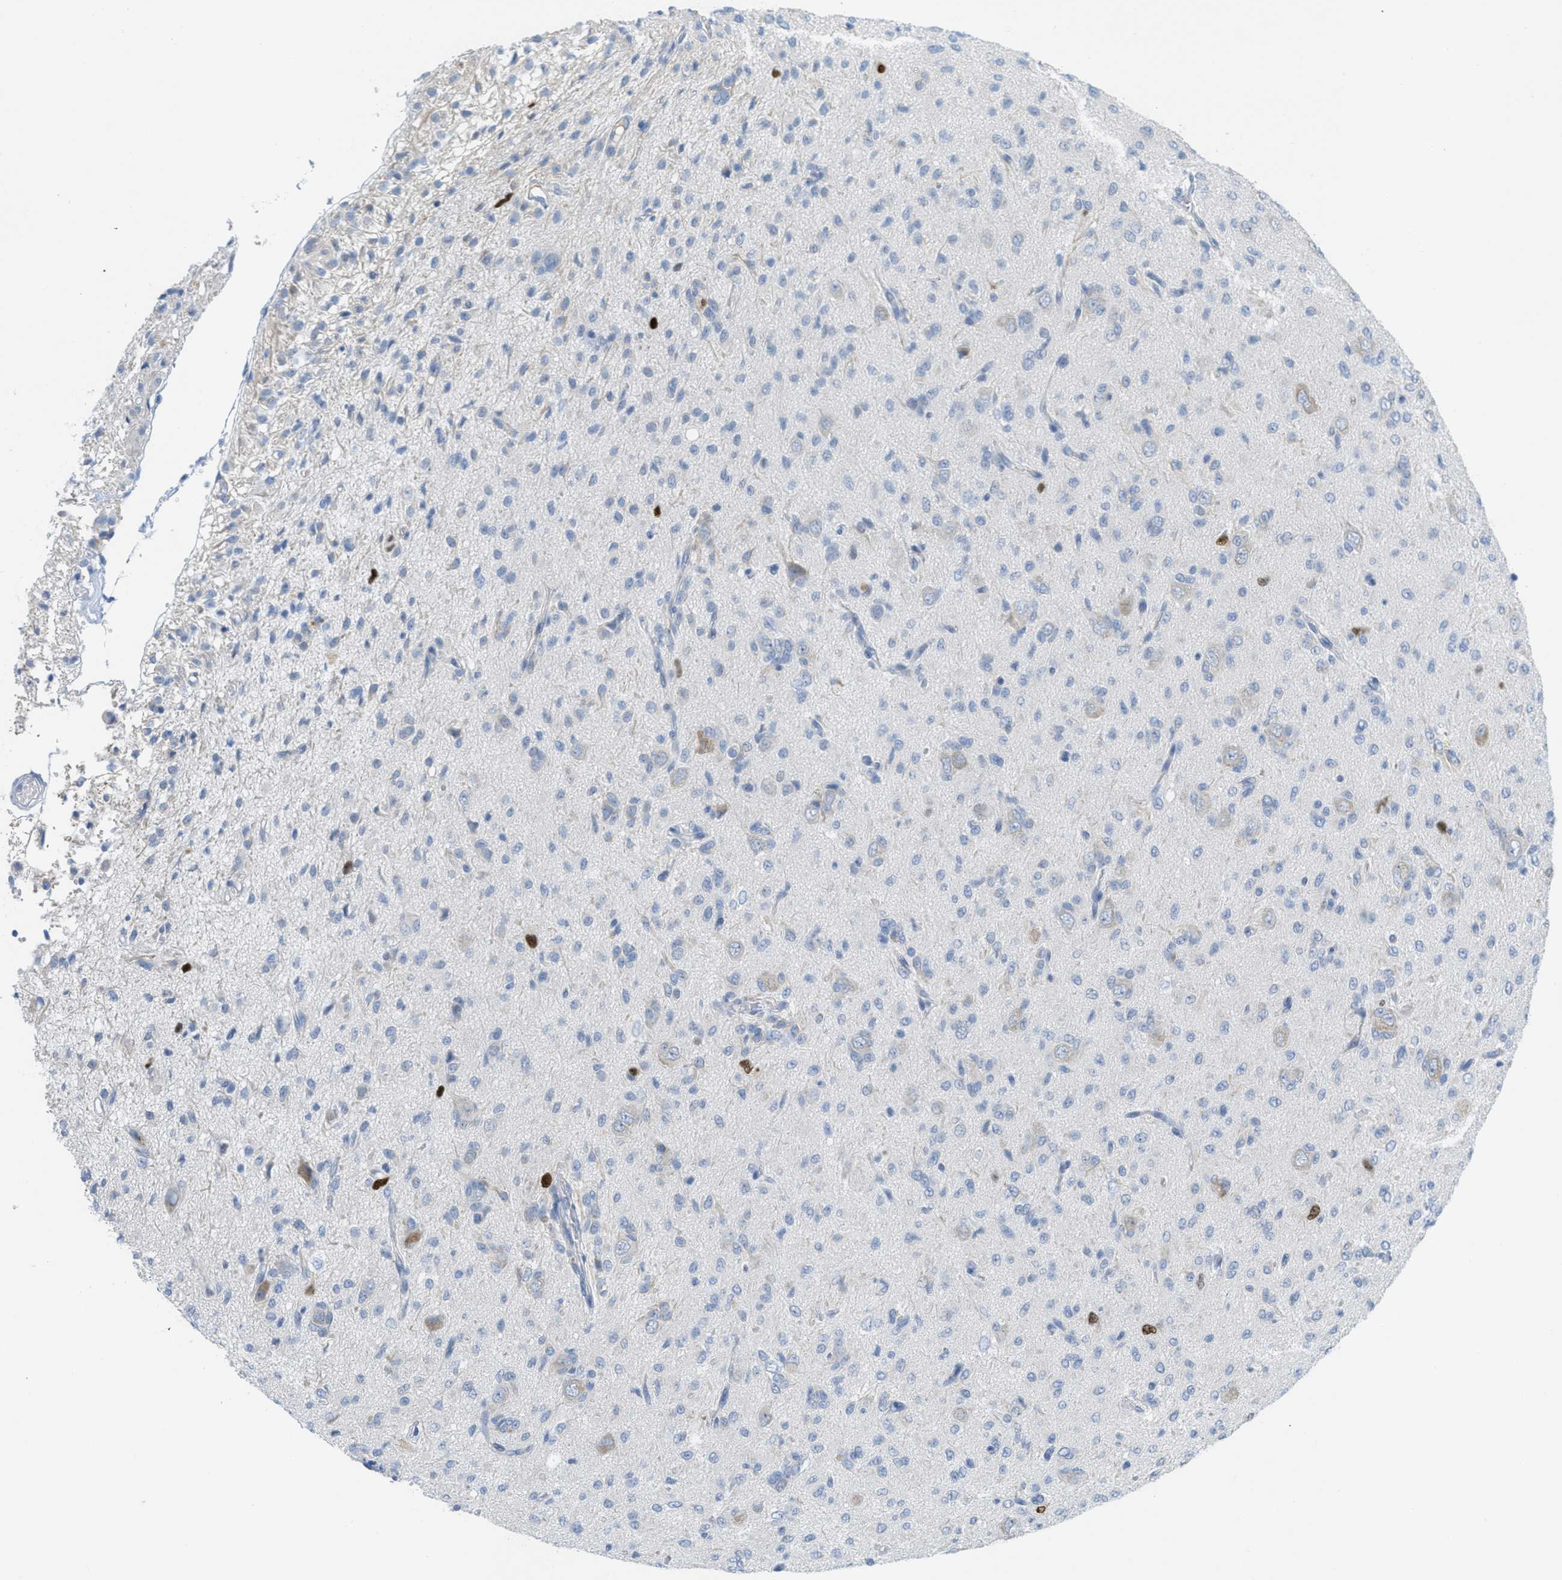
{"staining": {"intensity": "negative", "quantity": "none", "location": "none"}, "tissue": "glioma", "cell_type": "Tumor cells", "image_type": "cancer", "snomed": [{"axis": "morphology", "description": "Glioma, malignant, High grade"}, {"axis": "topography", "description": "Brain"}], "caption": "Glioma was stained to show a protein in brown. There is no significant expression in tumor cells.", "gene": "ORC6", "patient": {"sex": "female", "age": 59}}